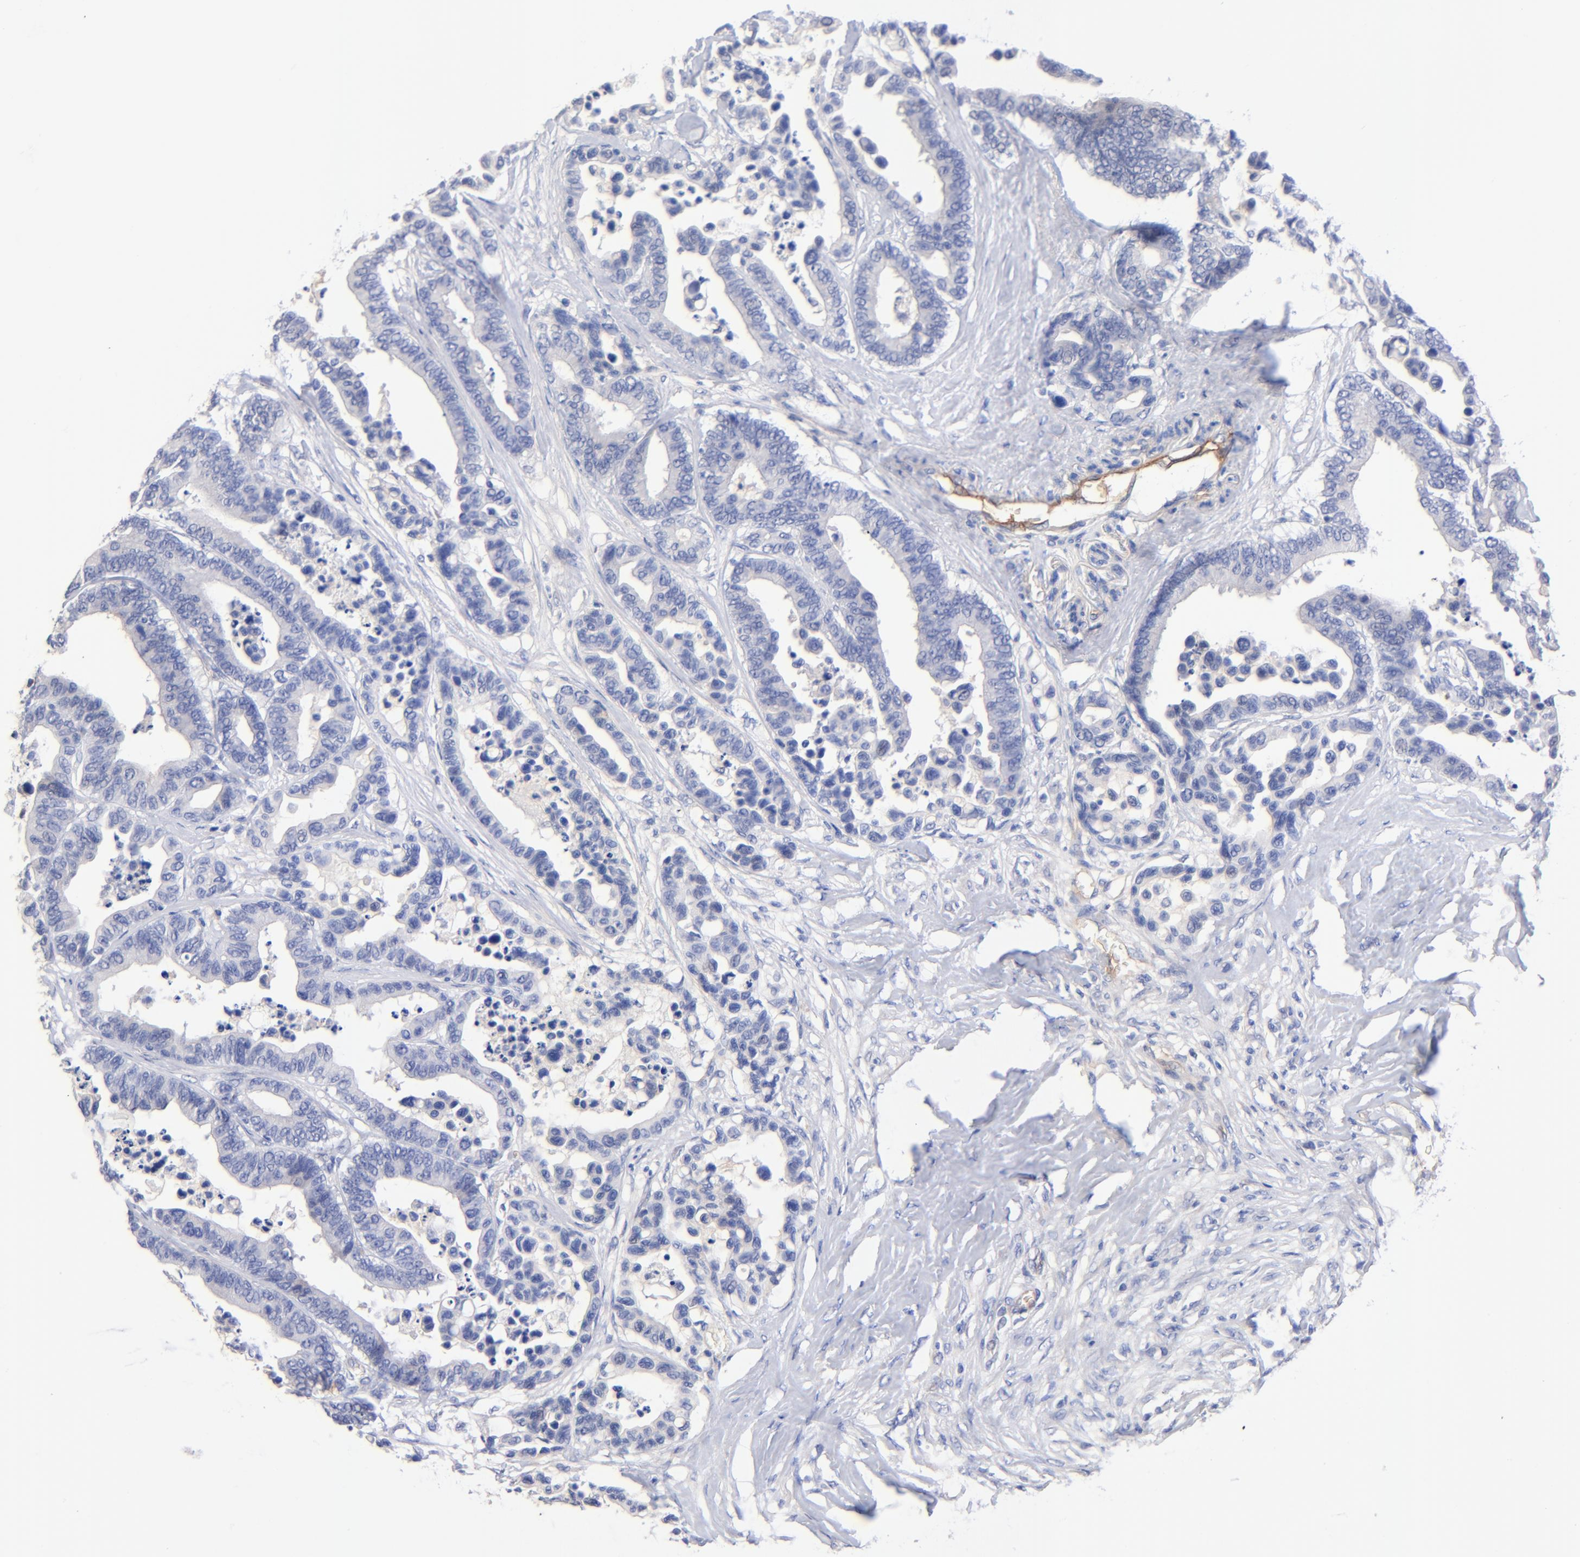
{"staining": {"intensity": "negative", "quantity": "none", "location": "none"}, "tissue": "colorectal cancer", "cell_type": "Tumor cells", "image_type": "cancer", "snomed": [{"axis": "morphology", "description": "Adenocarcinoma, NOS"}, {"axis": "topography", "description": "Colon"}], "caption": "An immunohistochemistry (IHC) image of colorectal adenocarcinoma is shown. There is no staining in tumor cells of colorectal adenocarcinoma. The staining is performed using DAB brown chromogen with nuclei counter-stained in using hematoxylin.", "gene": "SLC44A2", "patient": {"sex": "male", "age": 82}}